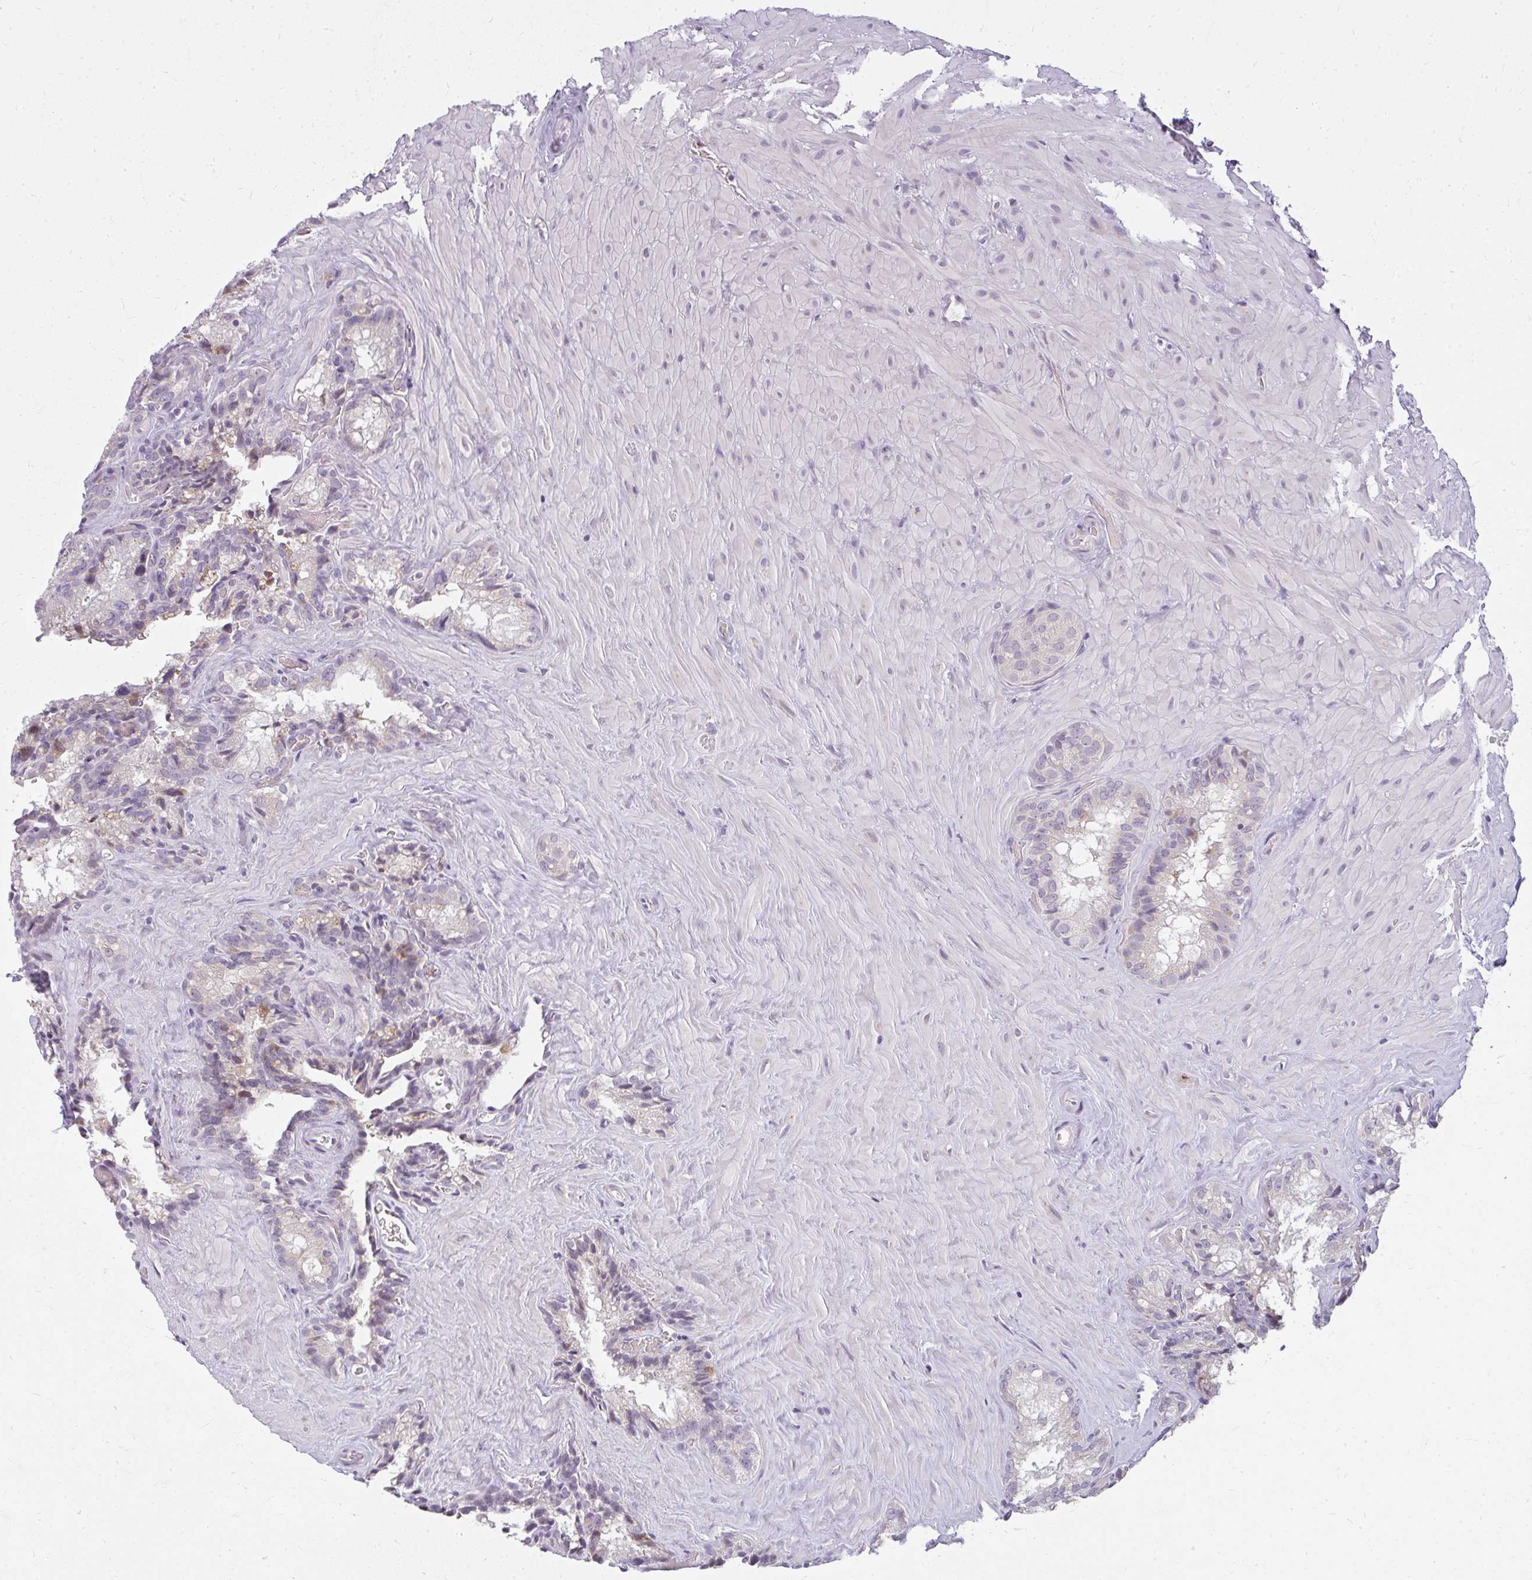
{"staining": {"intensity": "negative", "quantity": "none", "location": "none"}, "tissue": "seminal vesicle", "cell_type": "Glandular cells", "image_type": "normal", "snomed": [{"axis": "morphology", "description": "Normal tissue, NOS"}, {"axis": "topography", "description": "Seminal veicle"}], "caption": "The histopathology image shows no significant staining in glandular cells of seminal vesicle.", "gene": "ZFYVE26", "patient": {"sex": "male", "age": 47}}